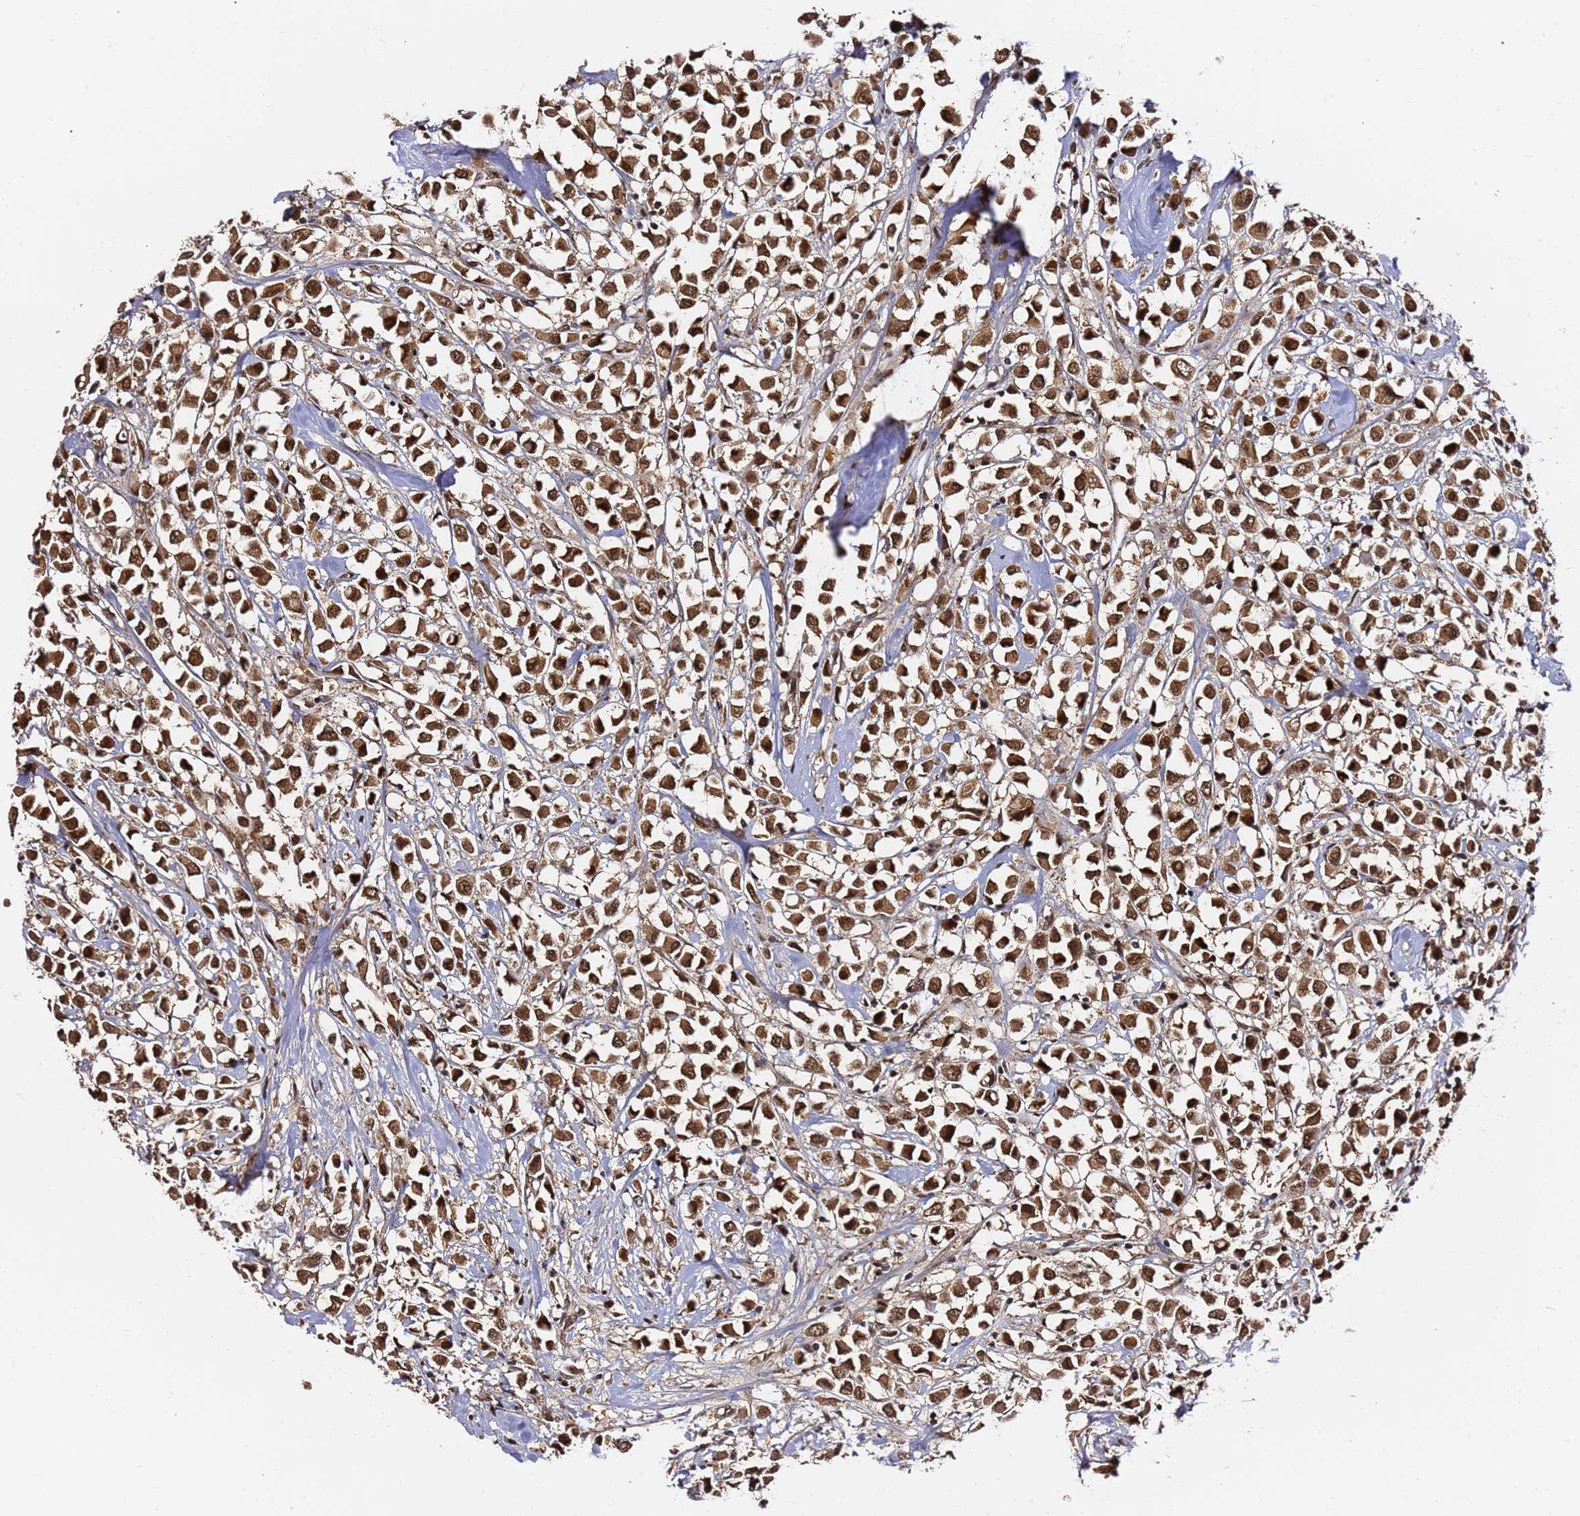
{"staining": {"intensity": "strong", "quantity": ">75%", "location": "cytoplasmic/membranous,nuclear"}, "tissue": "breast cancer", "cell_type": "Tumor cells", "image_type": "cancer", "snomed": [{"axis": "morphology", "description": "Duct carcinoma"}, {"axis": "topography", "description": "Breast"}], "caption": "Breast invasive ductal carcinoma stained with DAB (3,3'-diaminobenzidine) IHC shows high levels of strong cytoplasmic/membranous and nuclear positivity in about >75% of tumor cells.", "gene": "RGS18", "patient": {"sex": "female", "age": 61}}